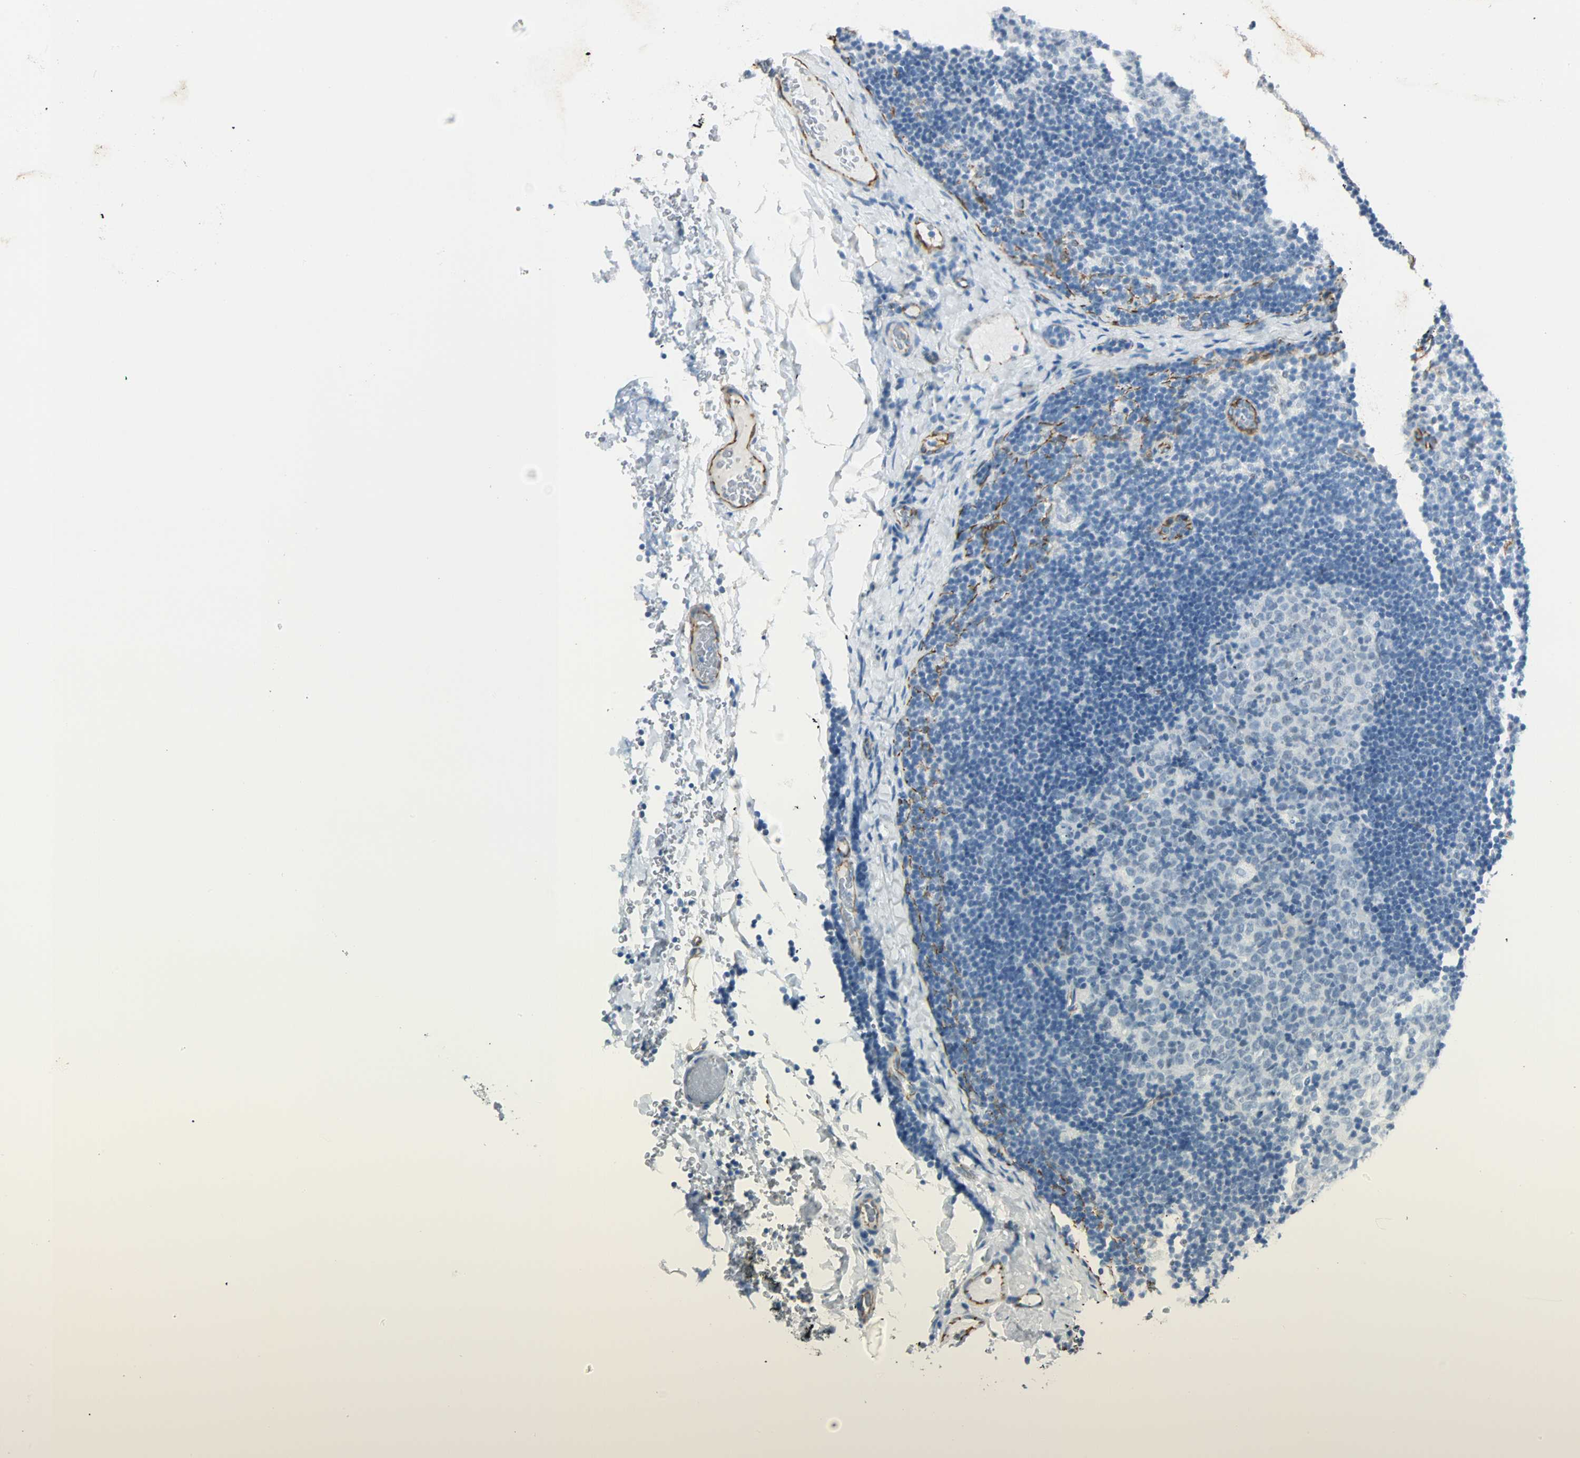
{"staining": {"intensity": "negative", "quantity": "none", "location": "none"}, "tissue": "lymph node", "cell_type": "Germinal center cells", "image_type": "normal", "snomed": [{"axis": "morphology", "description": "Normal tissue, NOS"}, {"axis": "topography", "description": "Lymph node"}], "caption": "Immunohistochemistry photomicrograph of benign human lymph node stained for a protein (brown), which shows no staining in germinal center cells.", "gene": "VPS9D1", "patient": {"sex": "female", "age": 14}}